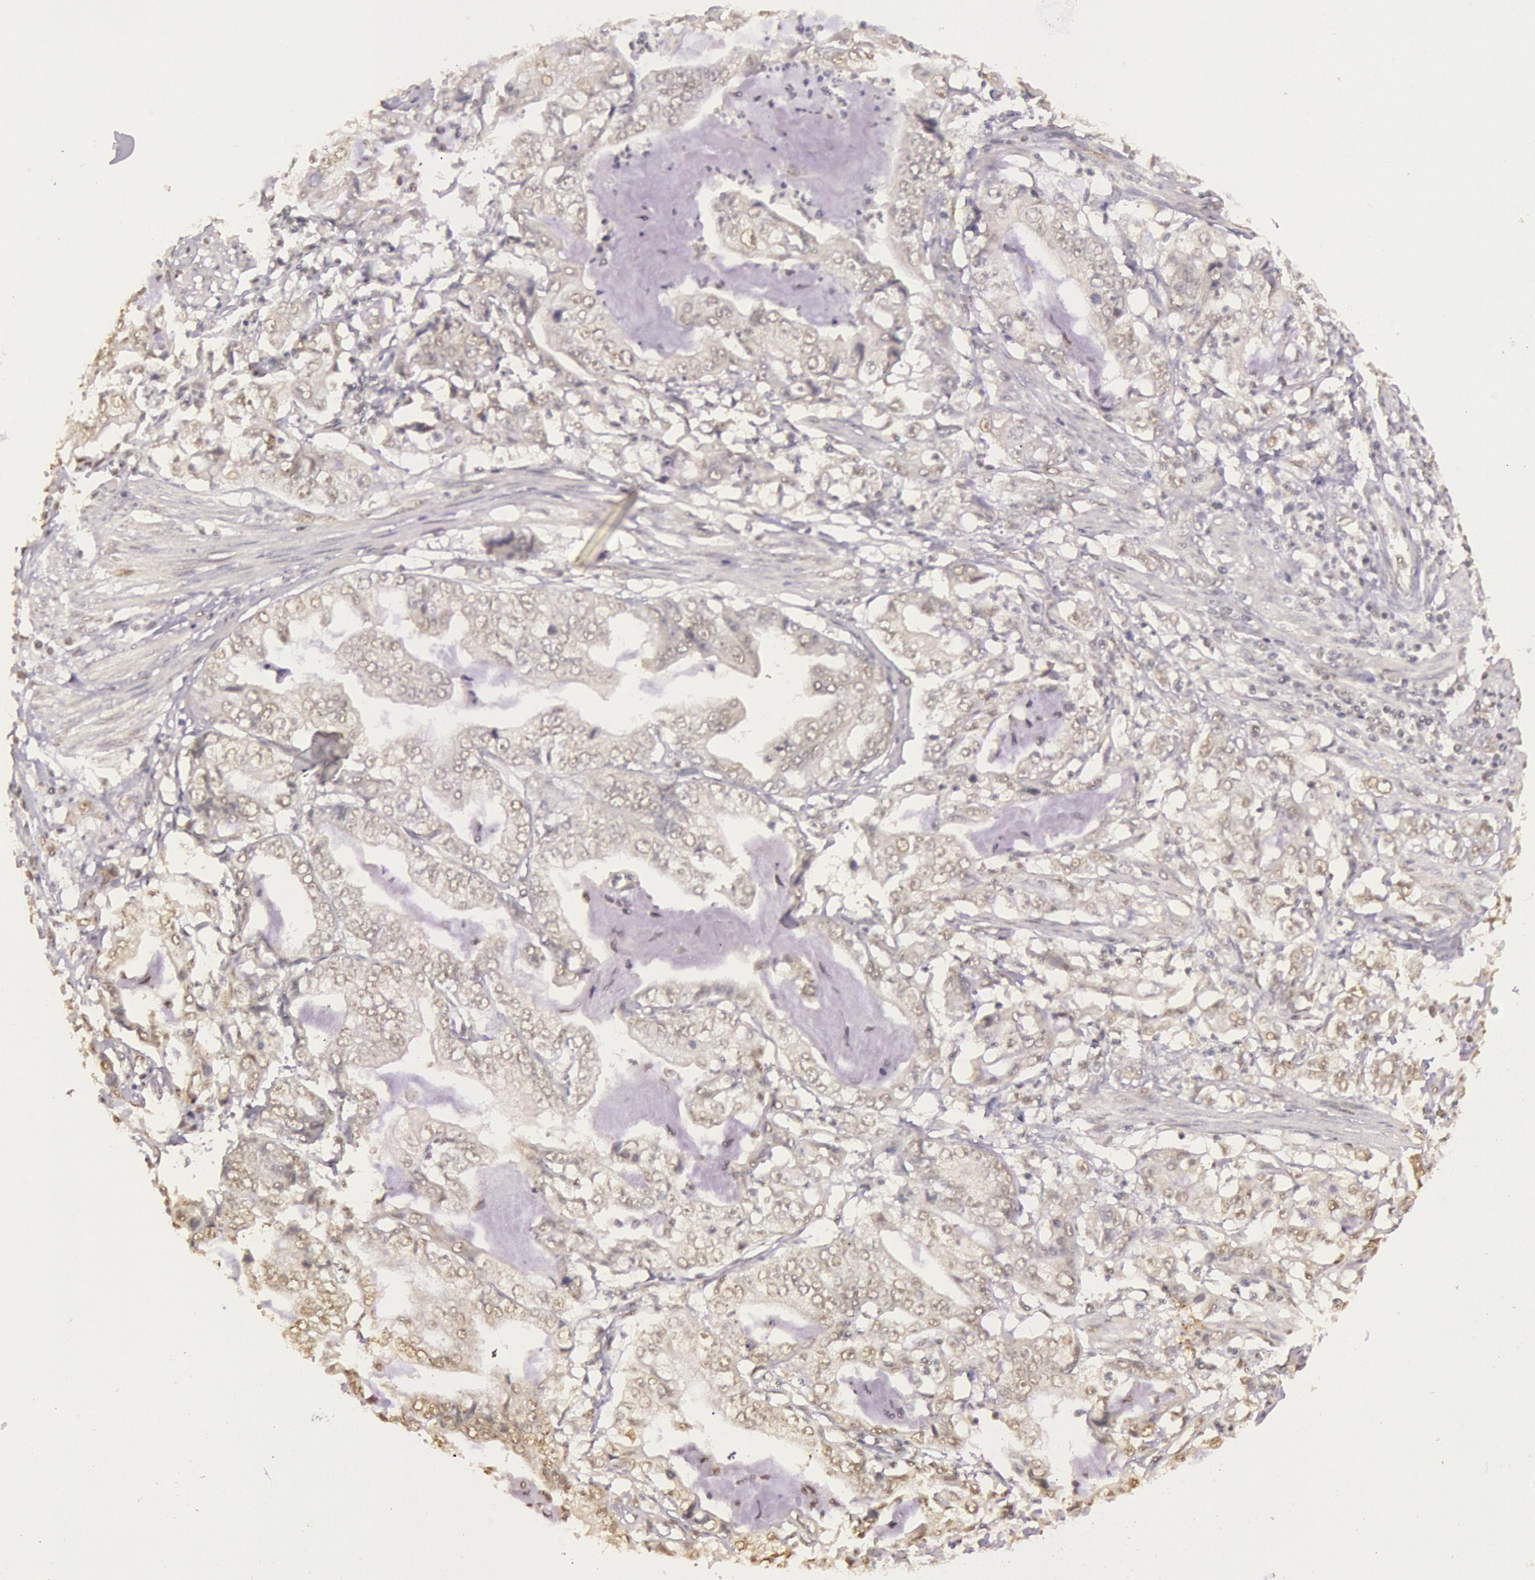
{"staining": {"intensity": "negative", "quantity": "none", "location": "none"}, "tissue": "stomach cancer", "cell_type": "Tumor cells", "image_type": "cancer", "snomed": [{"axis": "morphology", "description": "Adenocarcinoma, NOS"}, {"axis": "topography", "description": "Pancreas"}, {"axis": "topography", "description": "Stomach, upper"}], "caption": "Stomach adenocarcinoma was stained to show a protein in brown. There is no significant expression in tumor cells. (DAB (3,3'-diaminobenzidine) IHC with hematoxylin counter stain).", "gene": "RTL10", "patient": {"sex": "male", "age": 77}}